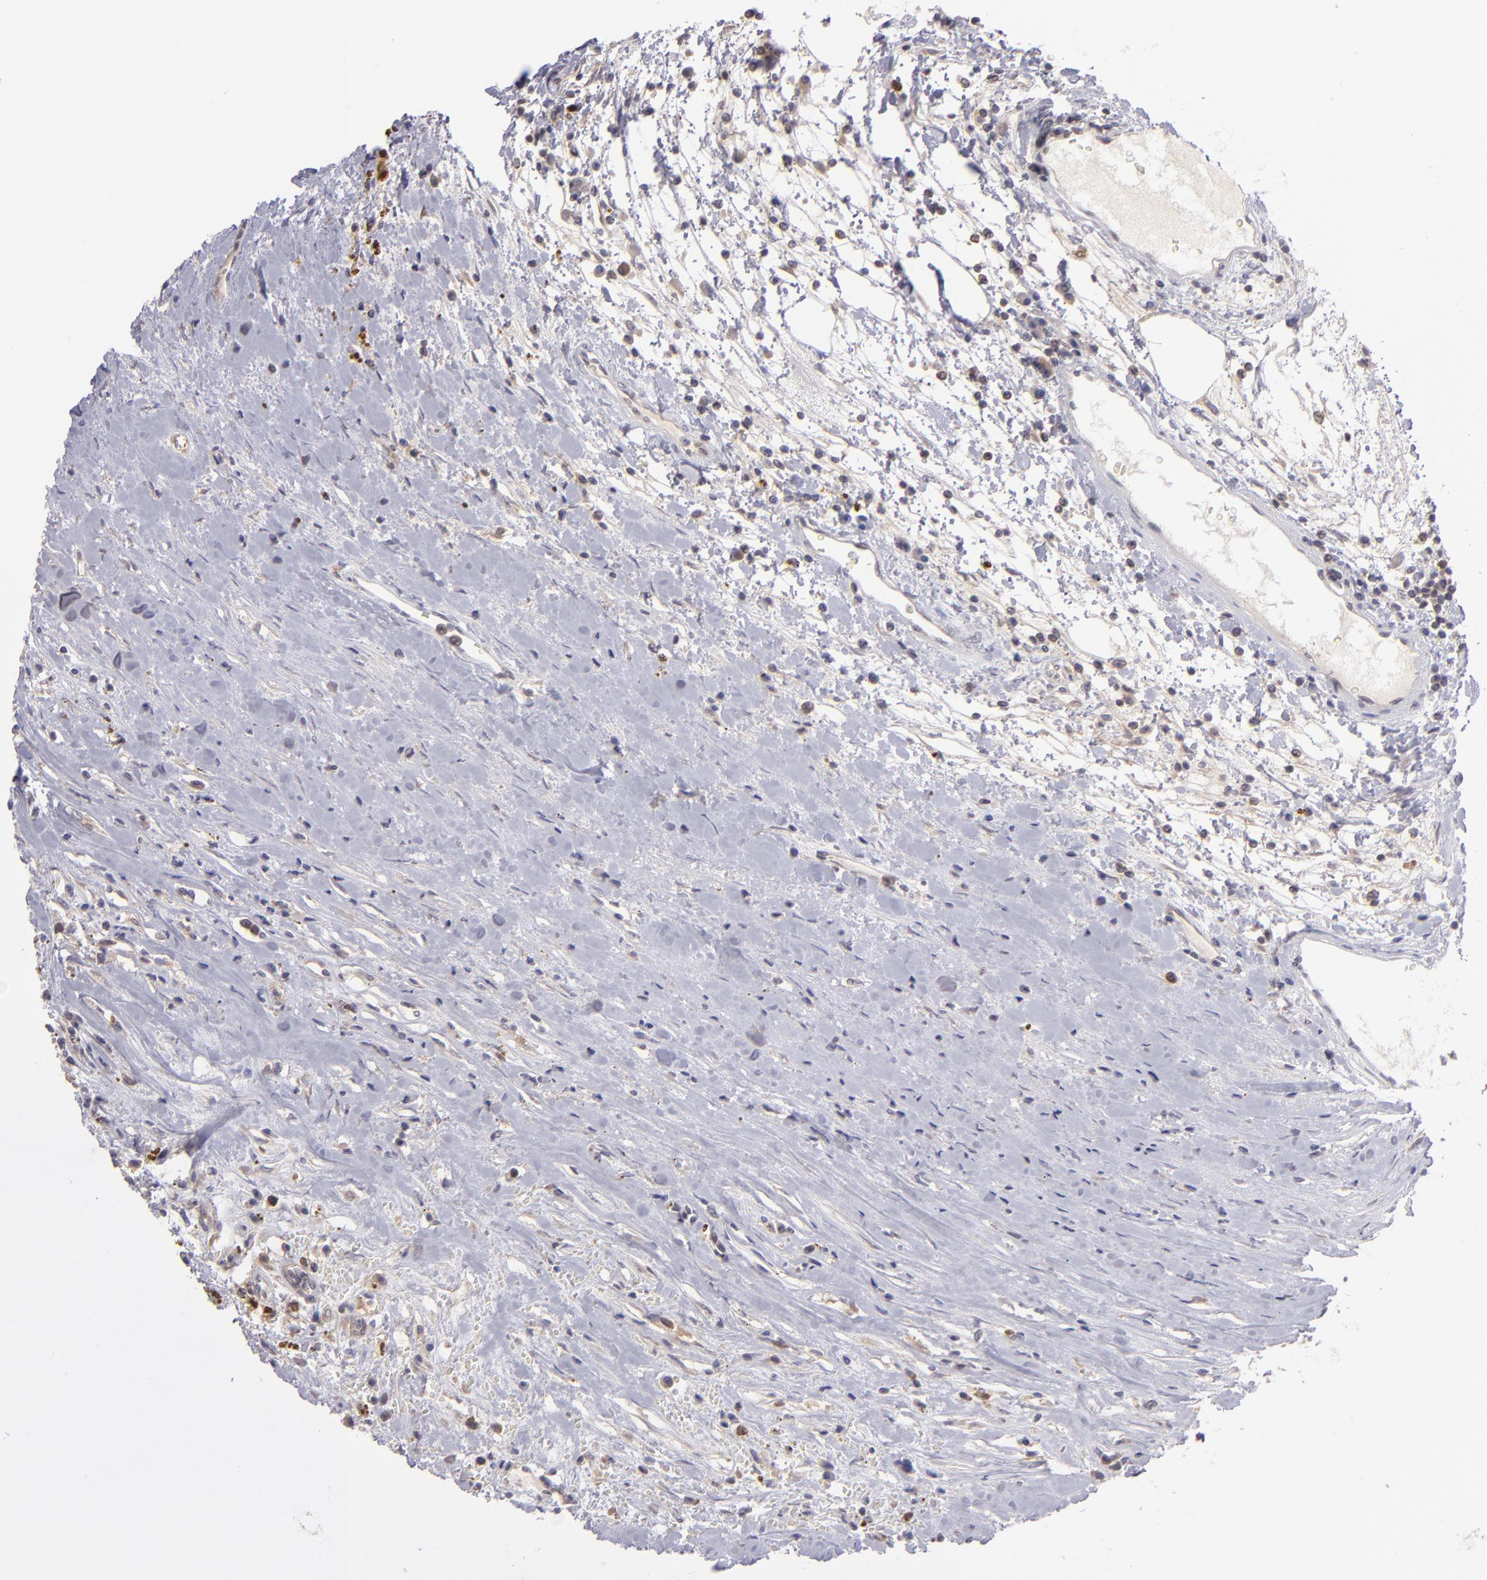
{"staining": {"intensity": "moderate", "quantity": "25%-75%", "location": "cytoplasmic/membranous"}, "tissue": "renal cancer", "cell_type": "Tumor cells", "image_type": "cancer", "snomed": [{"axis": "morphology", "description": "Adenocarcinoma, NOS"}, {"axis": "topography", "description": "Kidney"}], "caption": "Adenocarcinoma (renal) stained with a brown dye displays moderate cytoplasmic/membranous positive expression in about 25%-75% of tumor cells.", "gene": "PTPN13", "patient": {"sex": "male", "age": 82}}